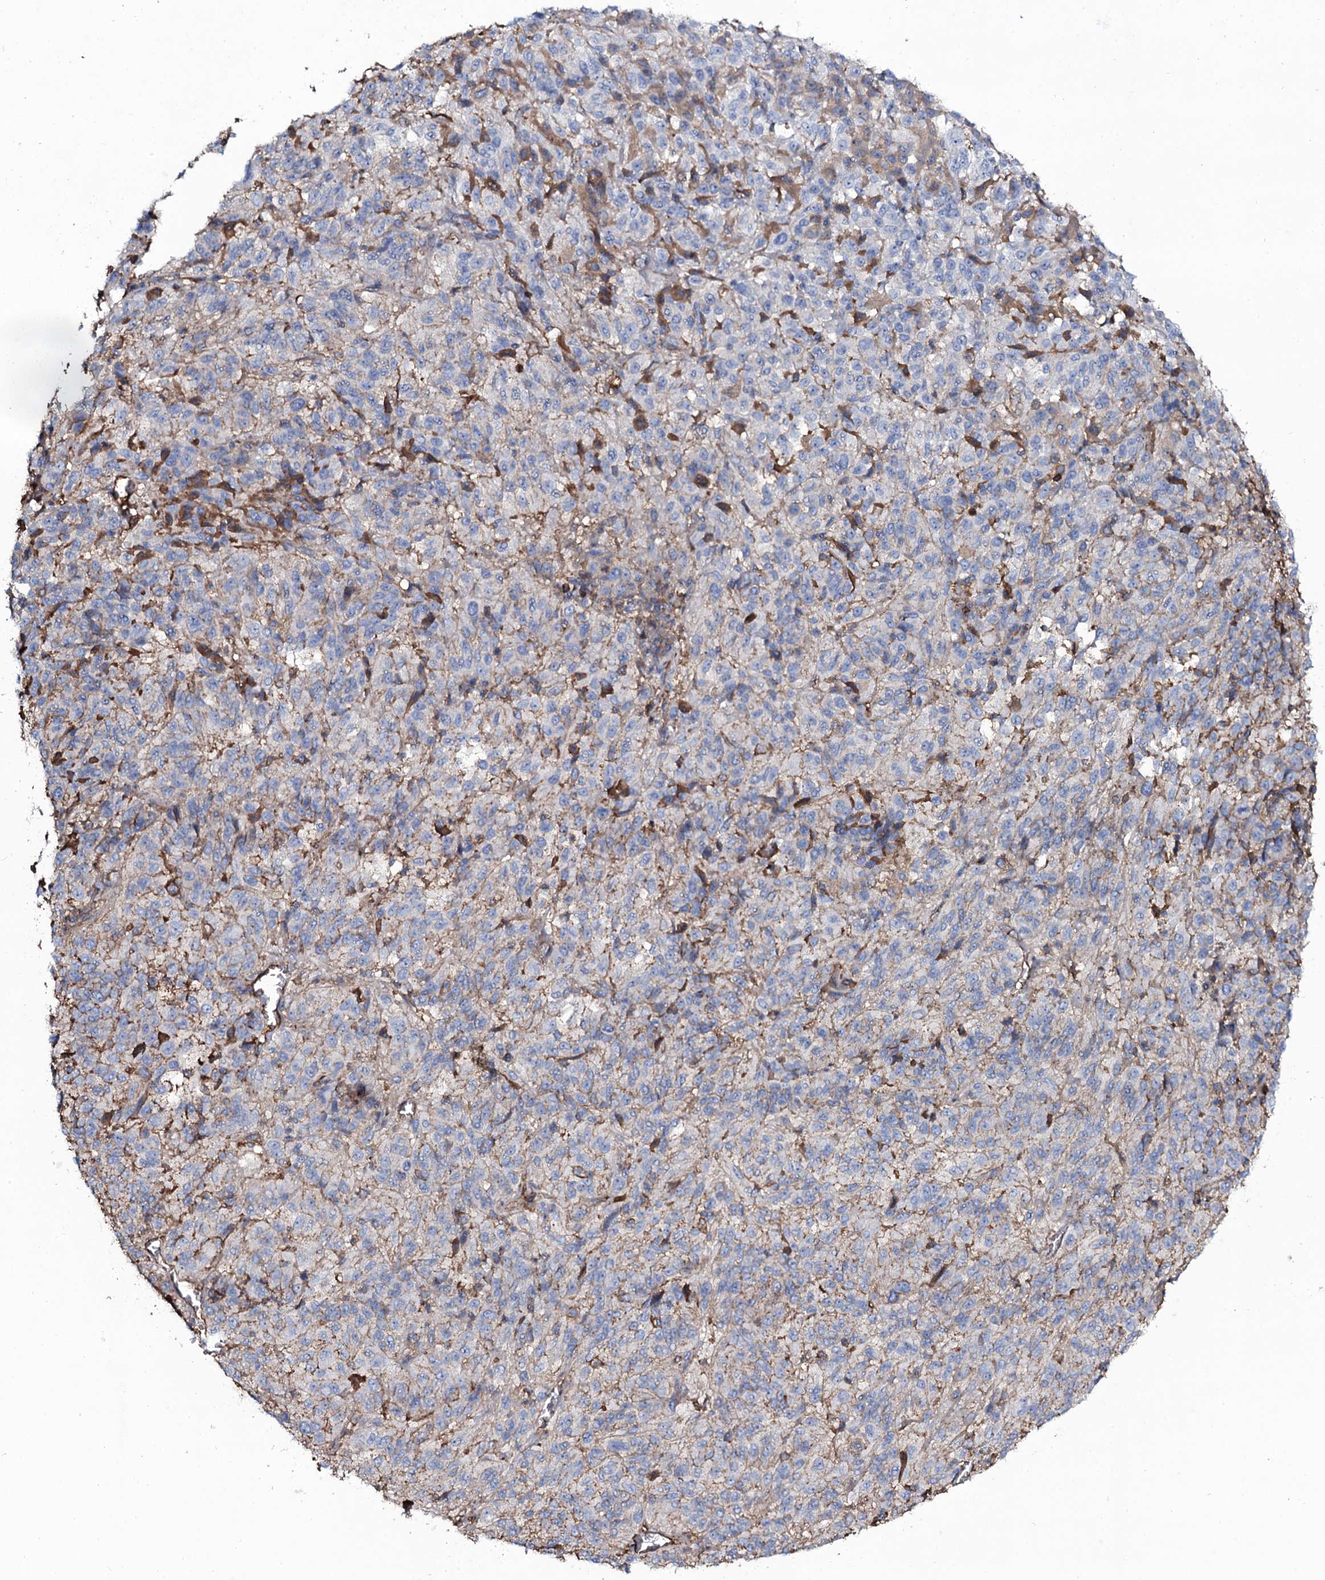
{"staining": {"intensity": "moderate", "quantity": "<25%", "location": "cytoplasmic/membranous"}, "tissue": "melanoma", "cell_type": "Tumor cells", "image_type": "cancer", "snomed": [{"axis": "morphology", "description": "Malignant melanoma, Metastatic site"}, {"axis": "topography", "description": "Lung"}], "caption": "This image demonstrates melanoma stained with IHC to label a protein in brown. The cytoplasmic/membranous of tumor cells show moderate positivity for the protein. Nuclei are counter-stained blue.", "gene": "EDN1", "patient": {"sex": "male", "age": 64}}